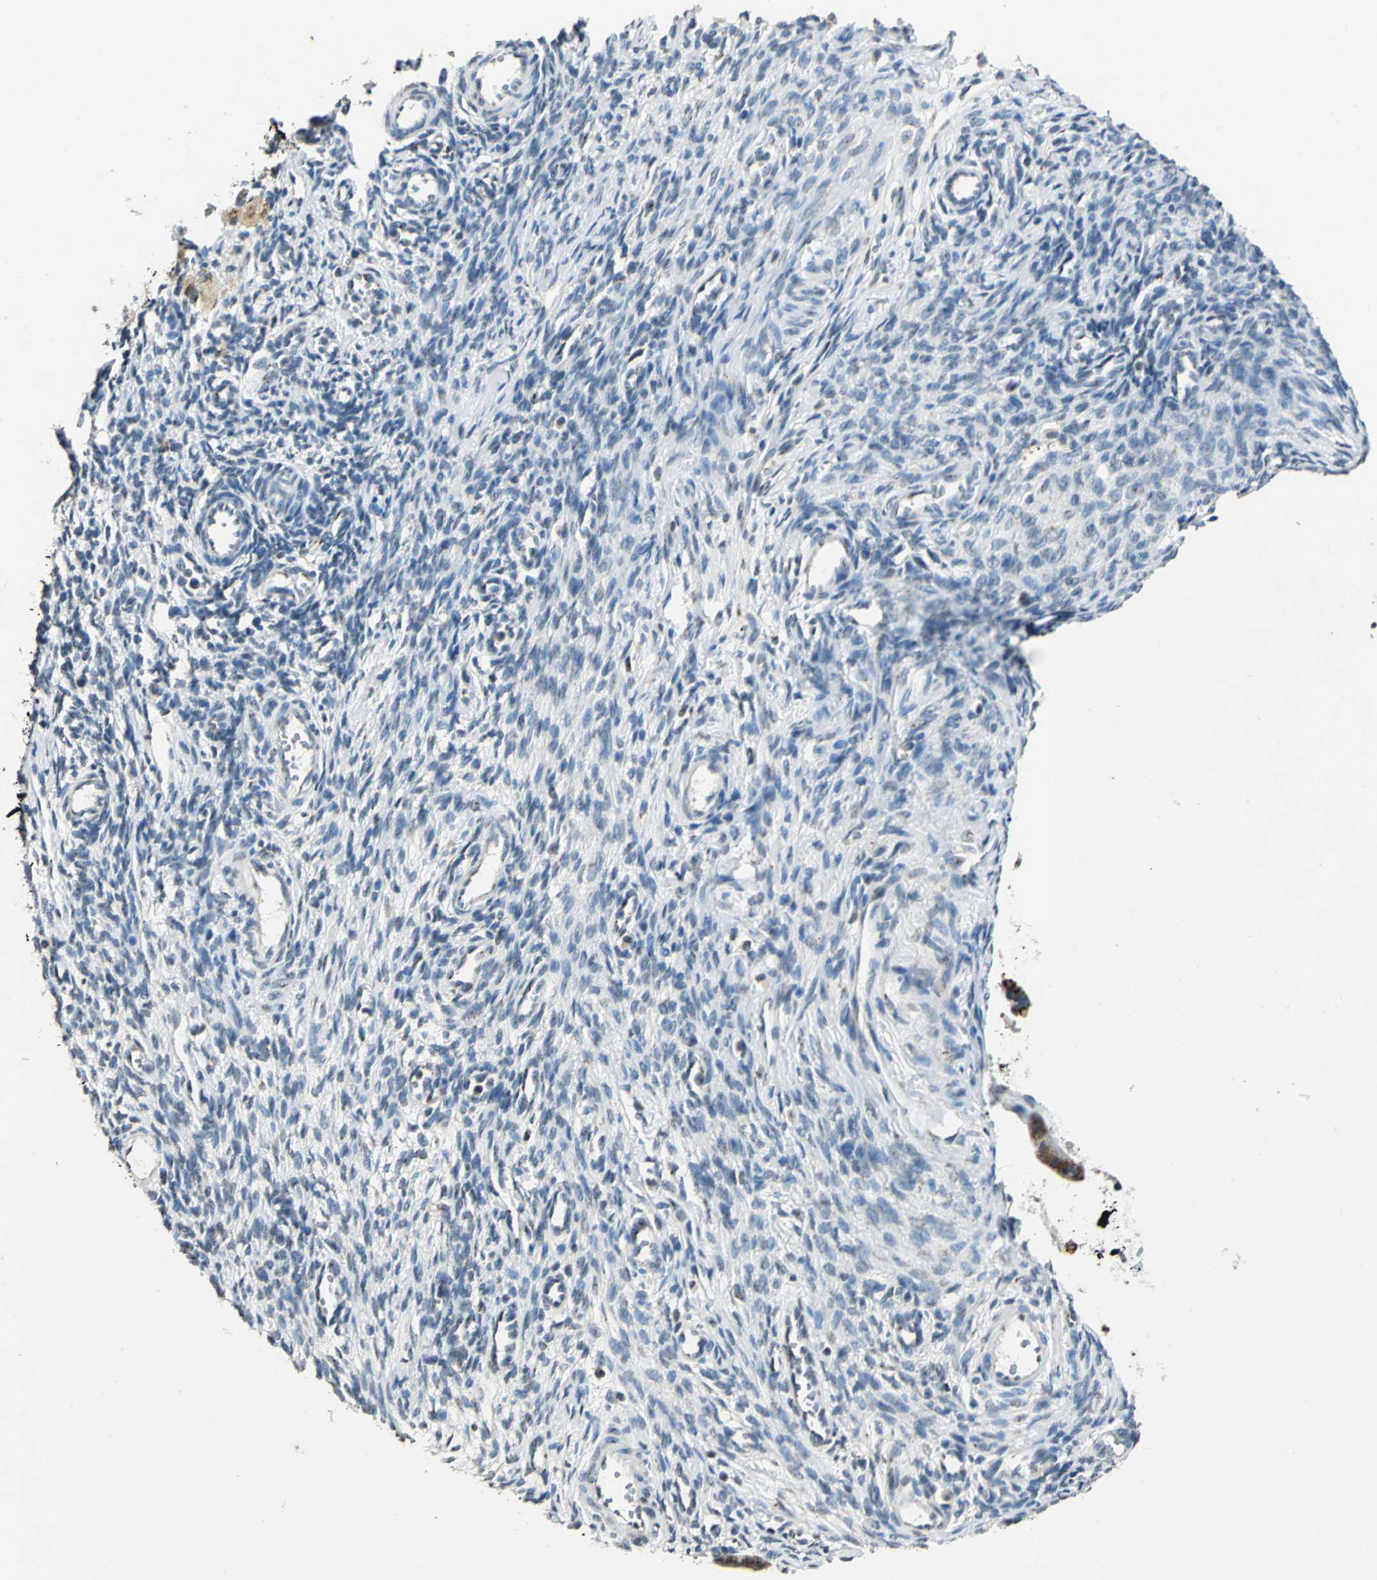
{"staining": {"intensity": "negative", "quantity": "none", "location": "none"}, "tissue": "ovary", "cell_type": "Ovarian stroma cells", "image_type": "normal", "snomed": [{"axis": "morphology", "description": "Normal tissue, NOS"}, {"axis": "topography", "description": "Ovary"}], "caption": "DAB (3,3'-diaminobenzidine) immunohistochemical staining of benign human ovary exhibits no significant positivity in ovarian stroma cells.", "gene": "TMEM115", "patient": {"sex": "female", "age": 33}}